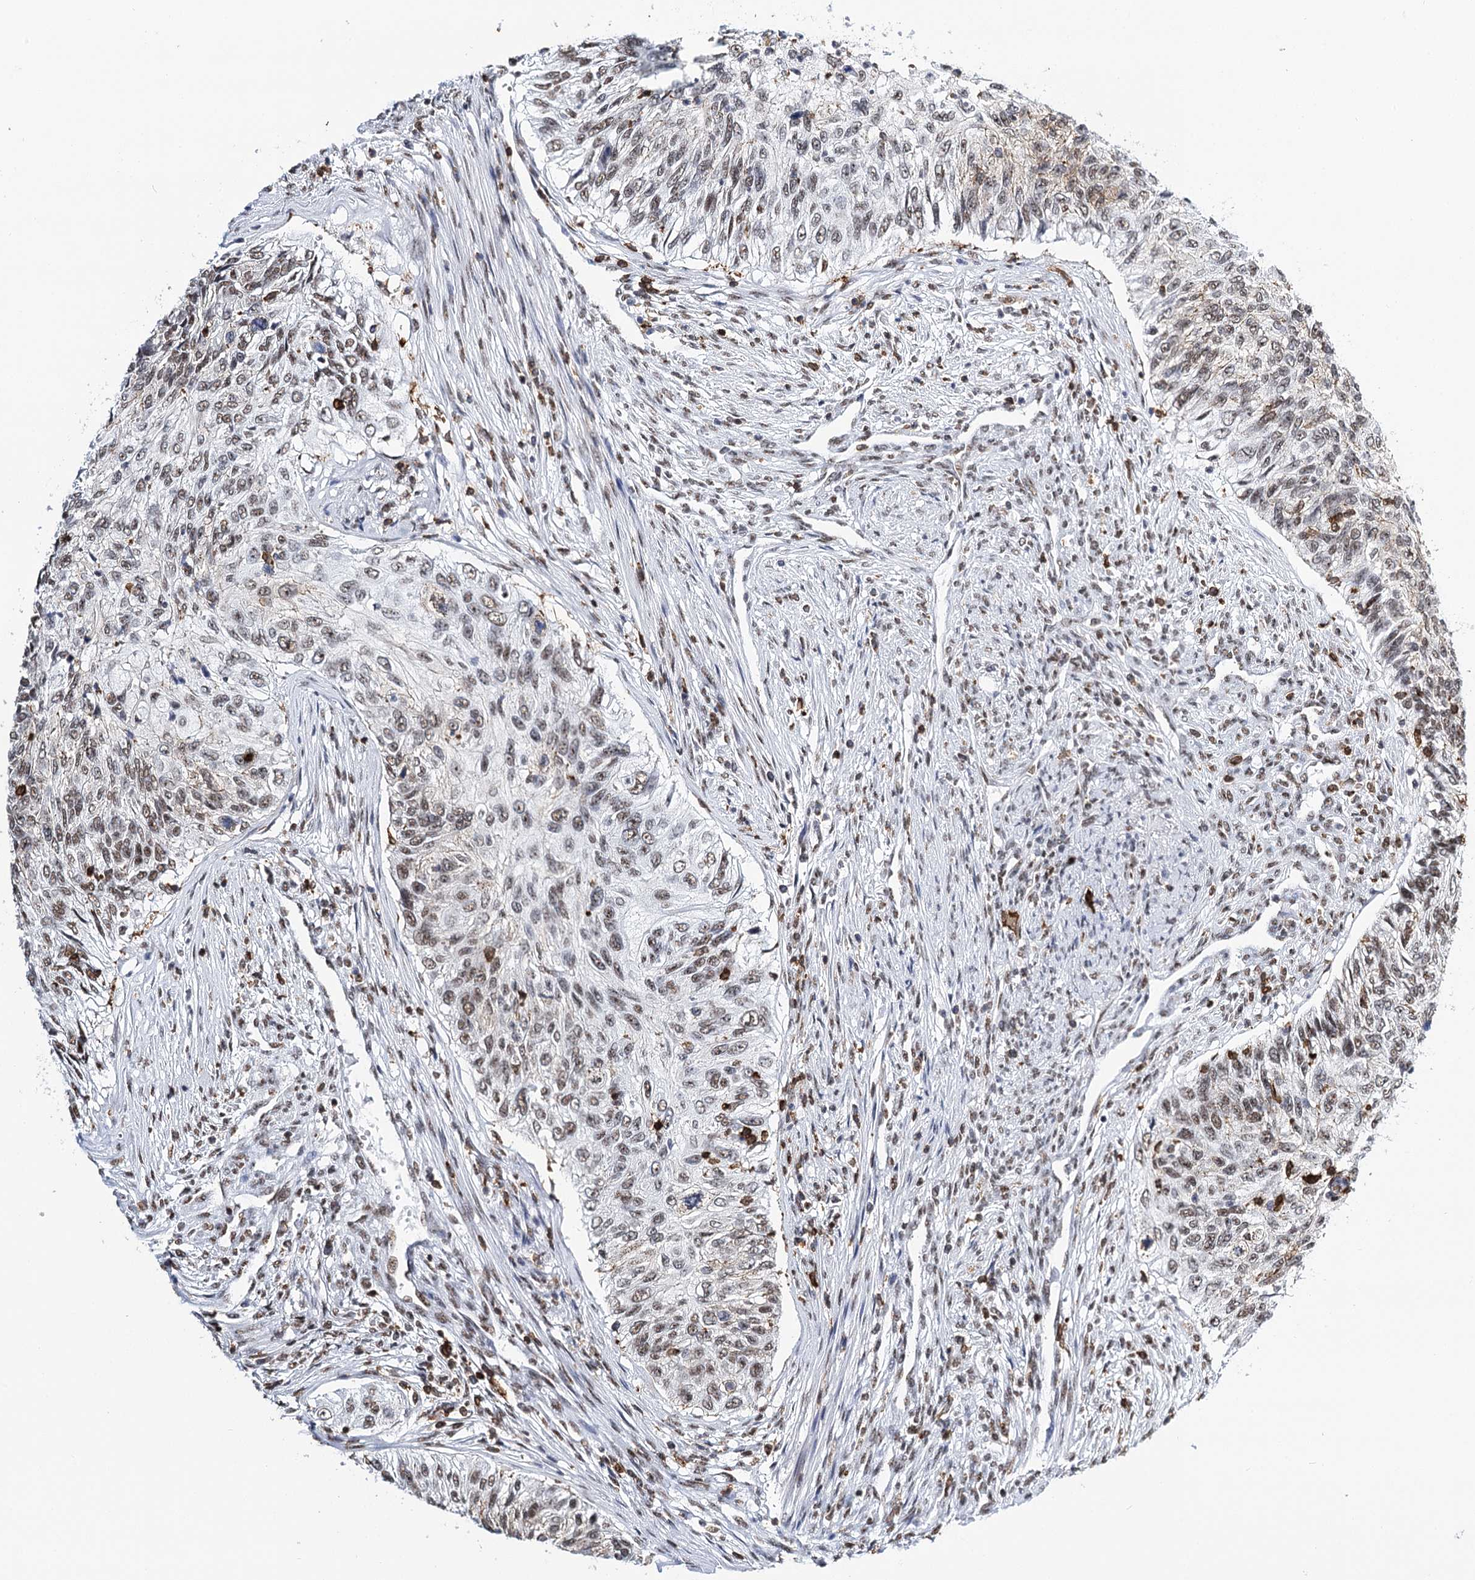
{"staining": {"intensity": "weak", "quantity": "<25%", "location": "nuclear"}, "tissue": "urothelial cancer", "cell_type": "Tumor cells", "image_type": "cancer", "snomed": [{"axis": "morphology", "description": "Urothelial carcinoma, High grade"}, {"axis": "topography", "description": "Urinary bladder"}], "caption": "High magnification brightfield microscopy of urothelial cancer stained with DAB (brown) and counterstained with hematoxylin (blue): tumor cells show no significant expression.", "gene": "BARD1", "patient": {"sex": "female", "age": 60}}